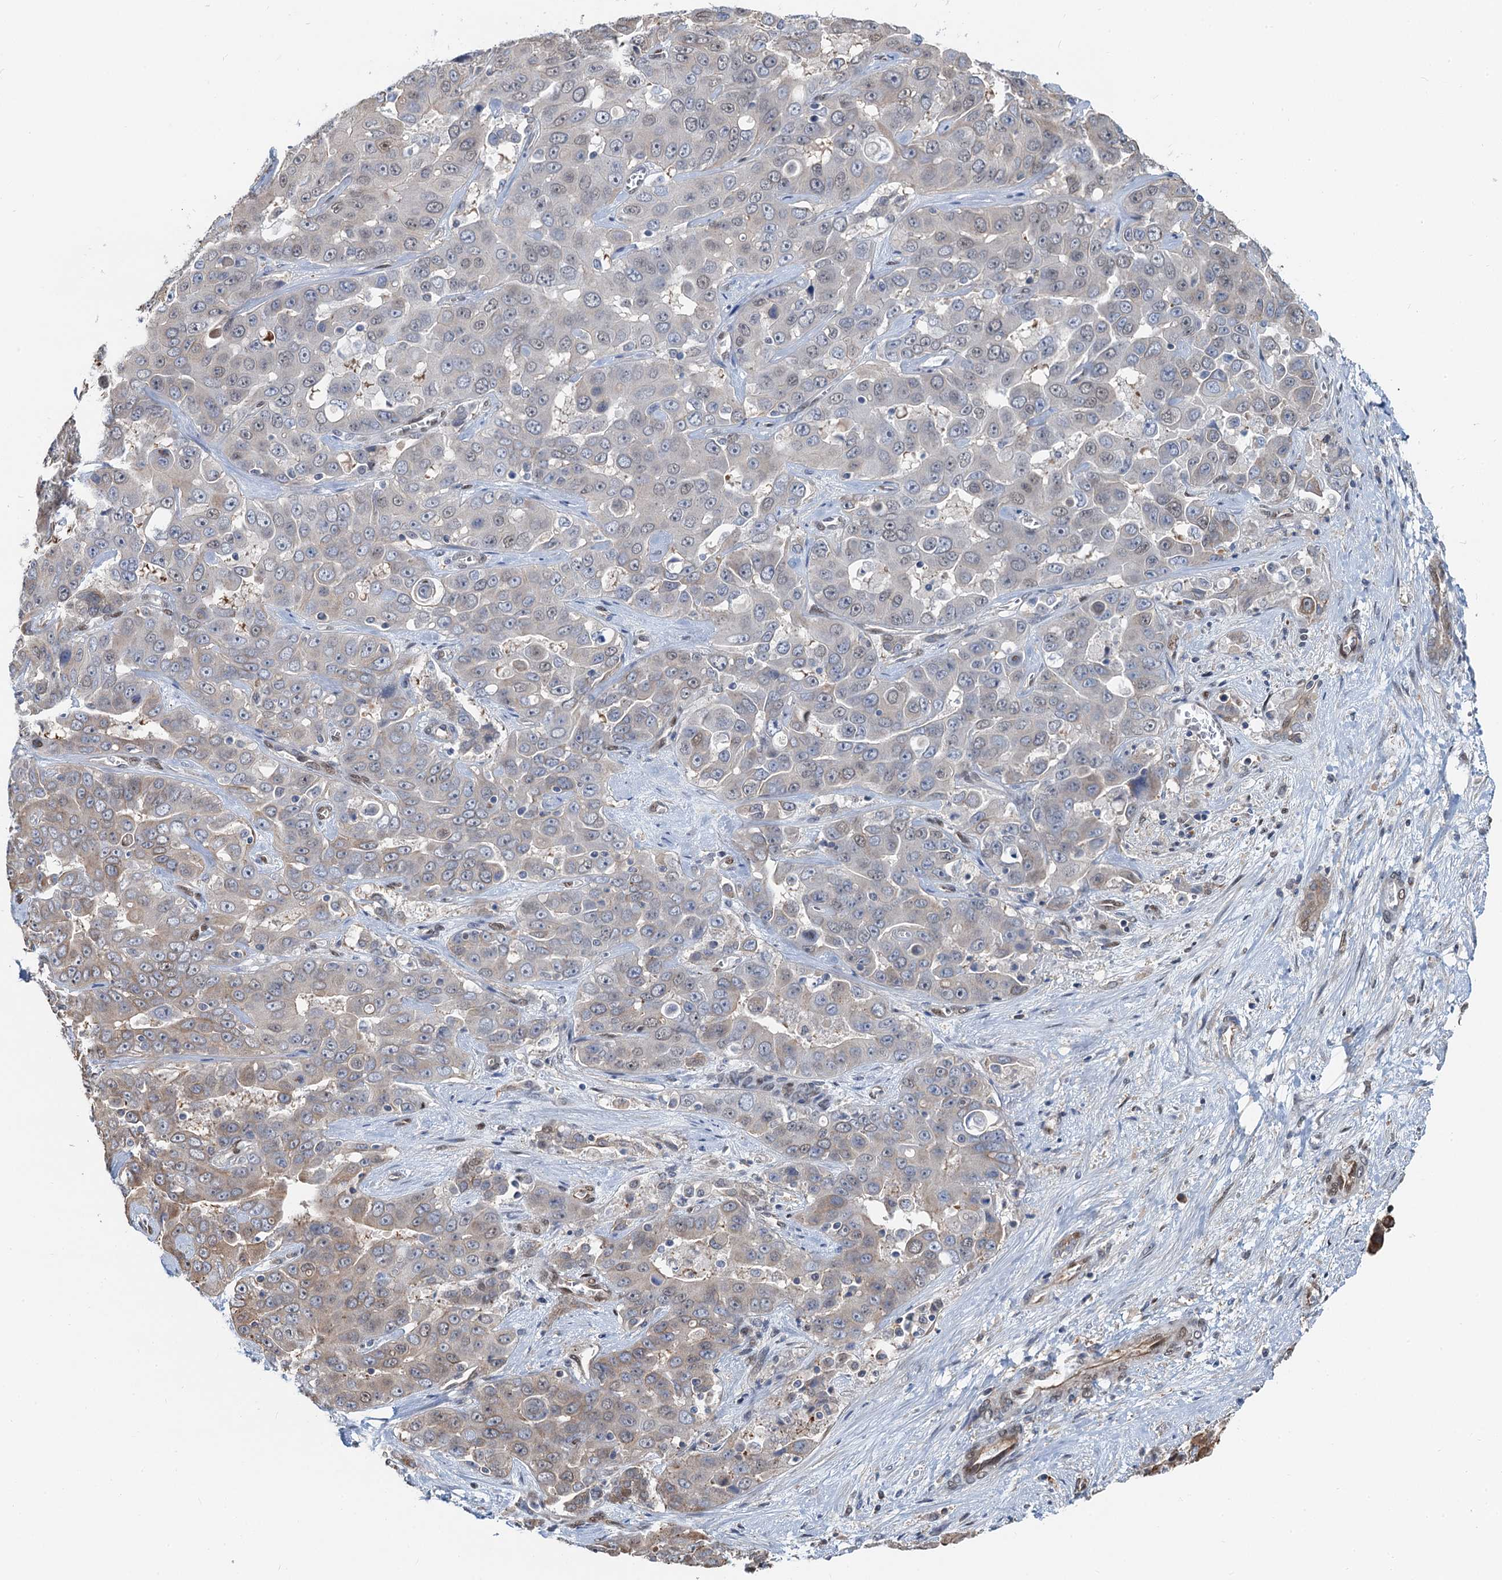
{"staining": {"intensity": "weak", "quantity": "25%-75%", "location": "cytoplasmic/membranous"}, "tissue": "liver cancer", "cell_type": "Tumor cells", "image_type": "cancer", "snomed": [{"axis": "morphology", "description": "Cholangiocarcinoma"}, {"axis": "topography", "description": "Liver"}], "caption": "High-magnification brightfield microscopy of liver cancer (cholangiocarcinoma) stained with DAB (3,3'-diaminobenzidine) (brown) and counterstained with hematoxylin (blue). tumor cells exhibit weak cytoplasmic/membranous expression is seen in about25%-75% of cells.", "gene": "CFDP1", "patient": {"sex": "female", "age": 52}}